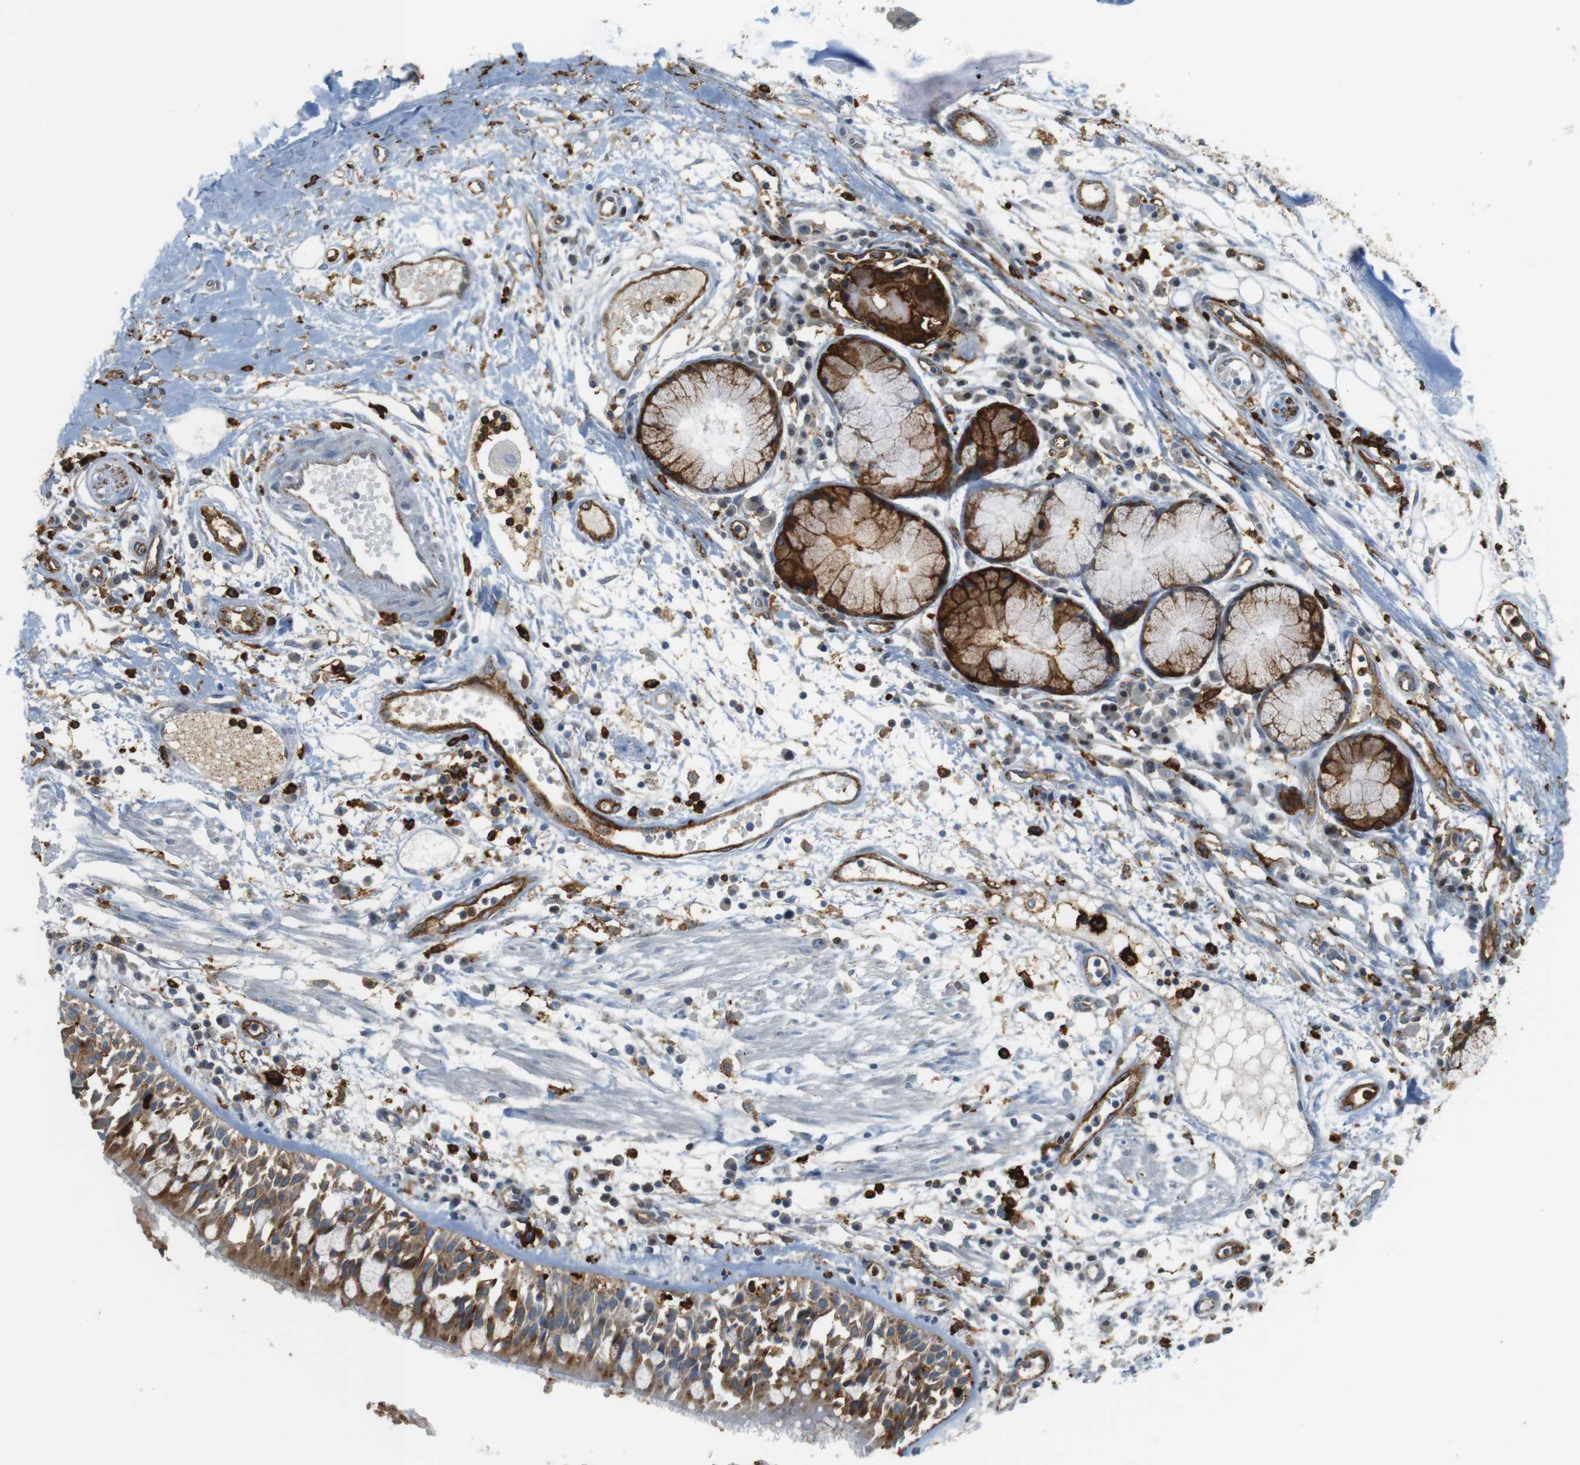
{"staining": {"intensity": "negative", "quantity": "none", "location": "none"}, "tissue": "adipose tissue", "cell_type": "Adipocytes", "image_type": "normal", "snomed": [{"axis": "morphology", "description": "Normal tissue, NOS"}, {"axis": "morphology", "description": "Adenocarcinoma, NOS"}, {"axis": "topography", "description": "Cartilage tissue"}, {"axis": "topography", "description": "Bronchus"}, {"axis": "topography", "description": "Lung"}], "caption": "The histopathology image displays no significant staining in adipocytes of adipose tissue. (Immunohistochemistry (ihc), brightfield microscopy, high magnification).", "gene": "HLA", "patient": {"sex": "female", "age": 67}}